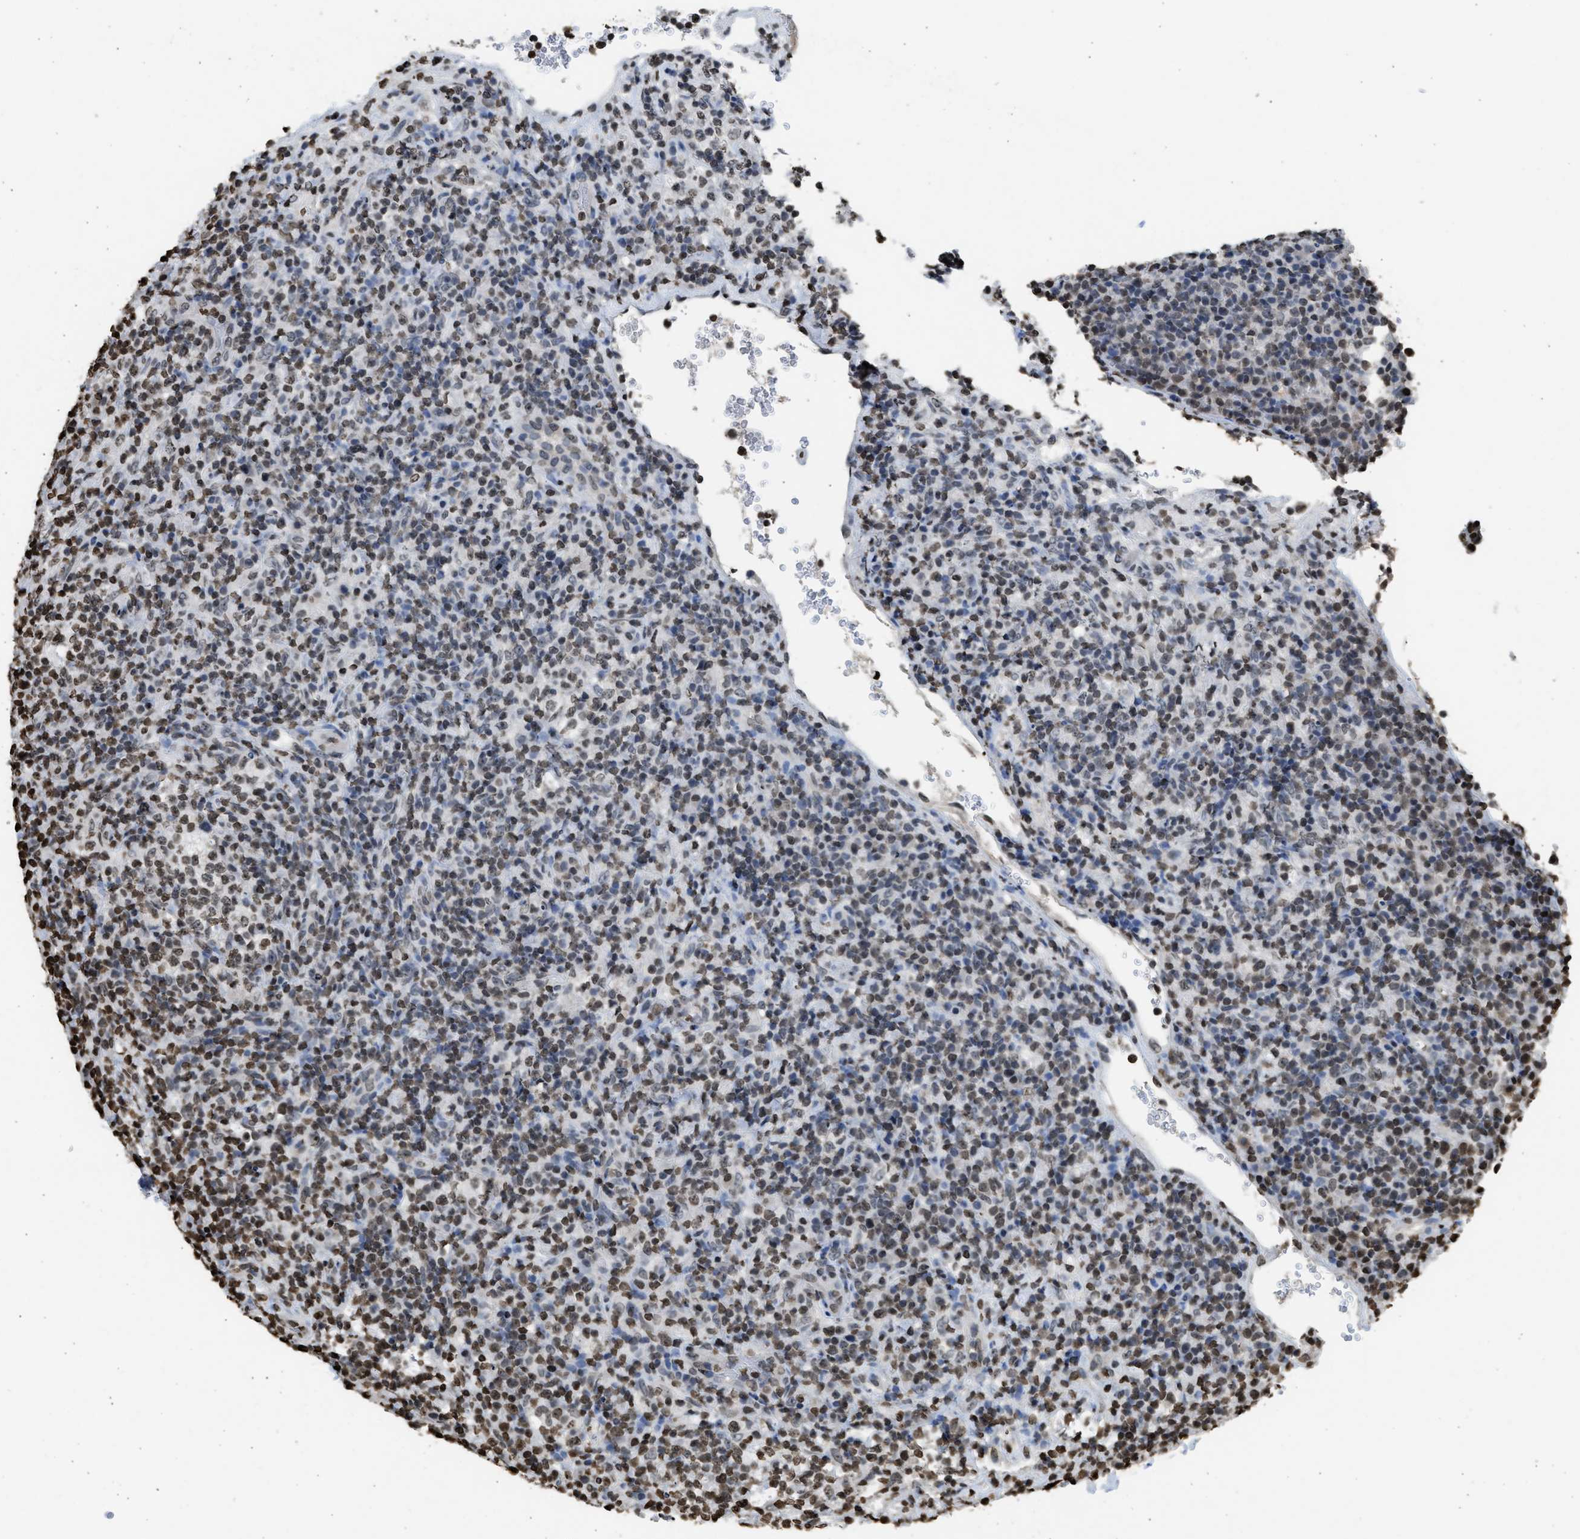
{"staining": {"intensity": "moderate", "quantity": "25%-75%", "location": "nuclear"}, "tissue": "lymphoma", "cell_type": "Tumor cells", "image_type": "cancer", "snomed": [{"axis": "morphology", "description": "Malignant lymphoma, non-Hodgkin's type, High grade"}, {"axis": "topography", "description": "Lymph node"}], "caption": "An image showing moderate nuclear positivity in approximately 25%-75% of tumor cells in high-grade malignant lymphoma, non-Hodgkin's type, as visualized by brown immunohistochemical staining.", "gene": "RRAGC", "patient": {"sex": "female", "age": 76}}